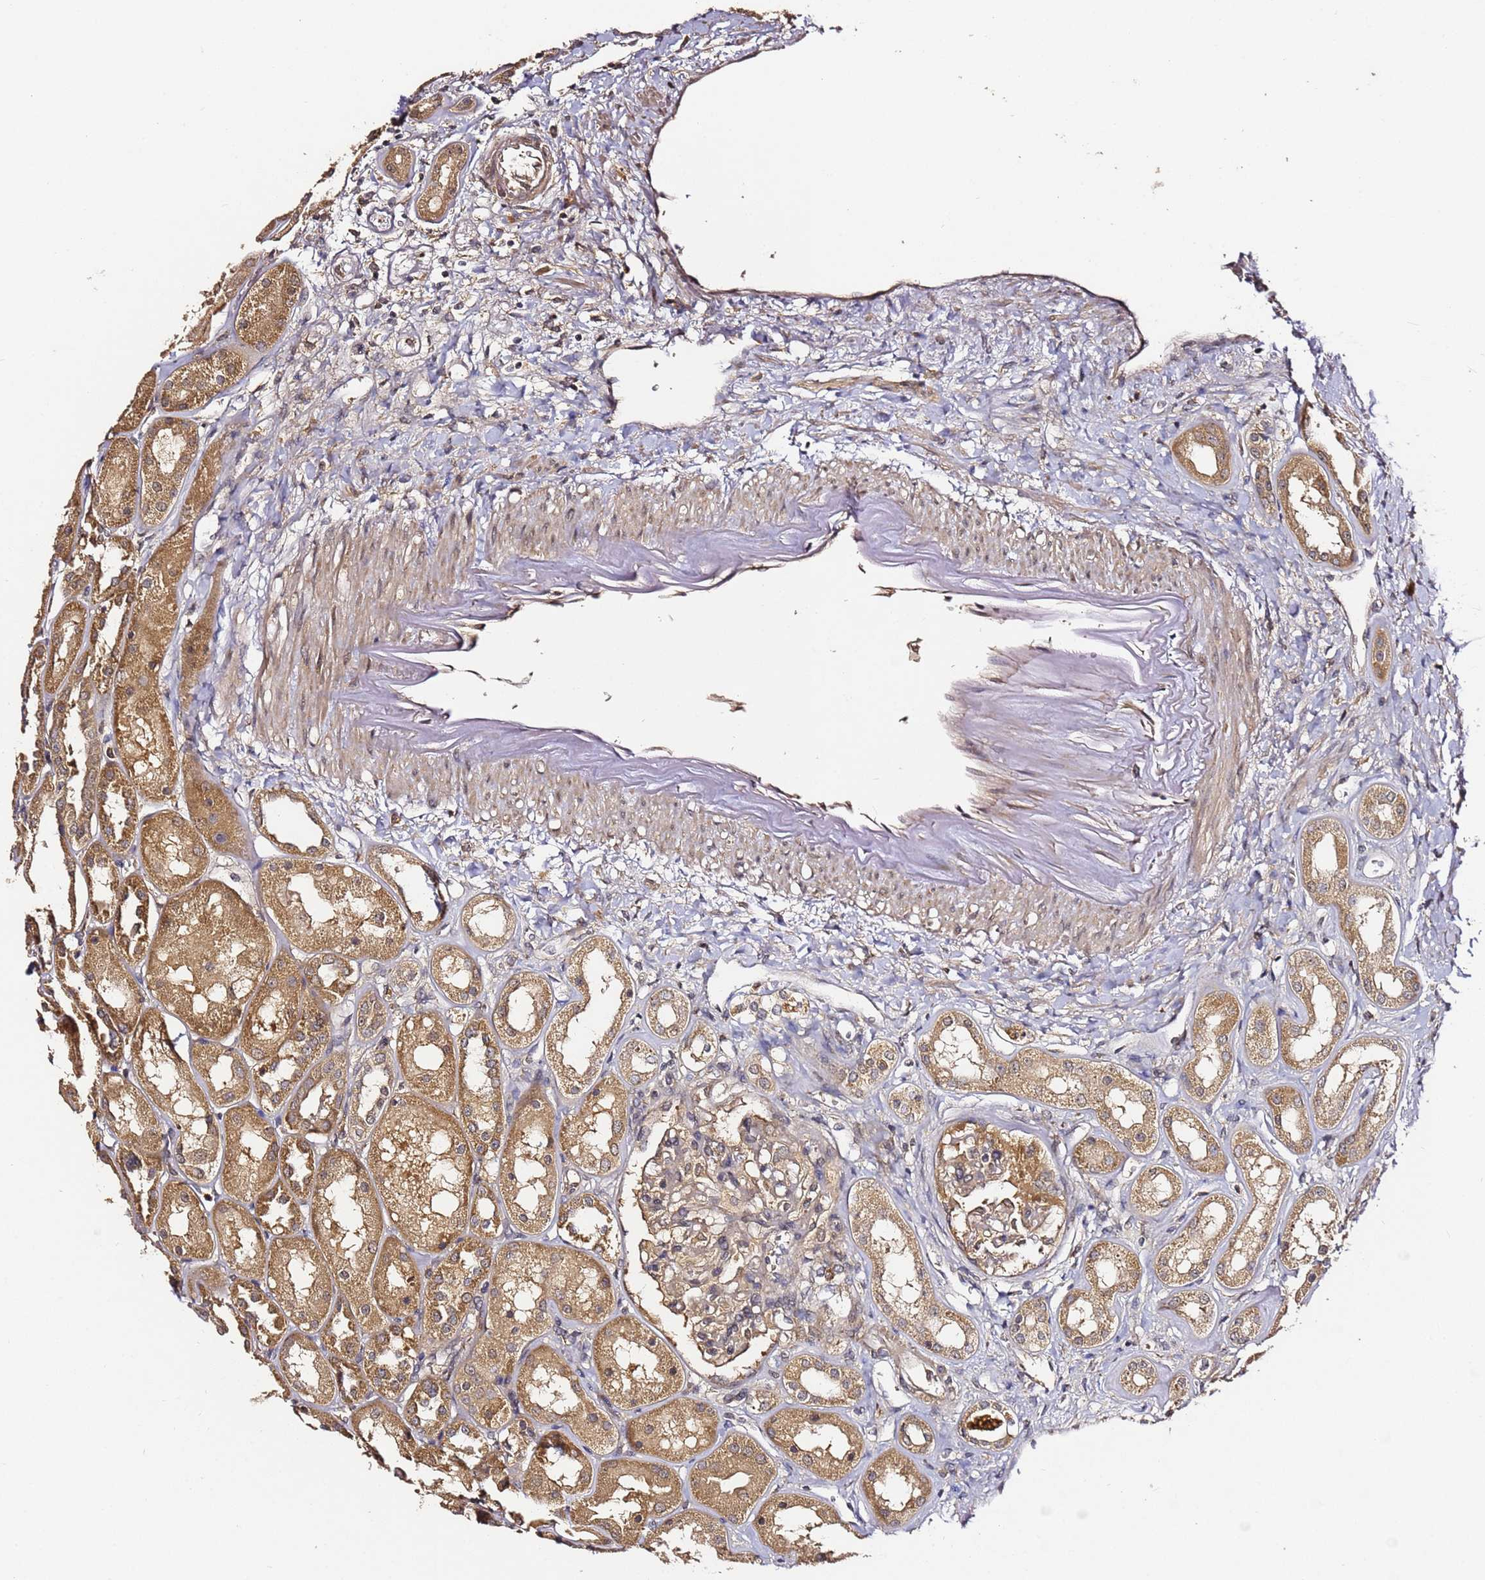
{"staining": {"intensity": "weak", "quantity": ">75%", "location": "cytoplasmic/membranous"}, "tissue": "kidney", "cell_type": "Cells in glomeruli", "image_type": "normal", "snomed": [{"axis": "morphology", "description": "Normal tissue, NOS"}, {"axis": "topography", "description": "Kidney"}], "caption": "Cells in glomeruli show weak cytoplasmic/membranous expression in approximately >75% of cells in unremarkable kidney.", "gene": "C6orf136", "patient": {"sex": "male", "age": 70}}